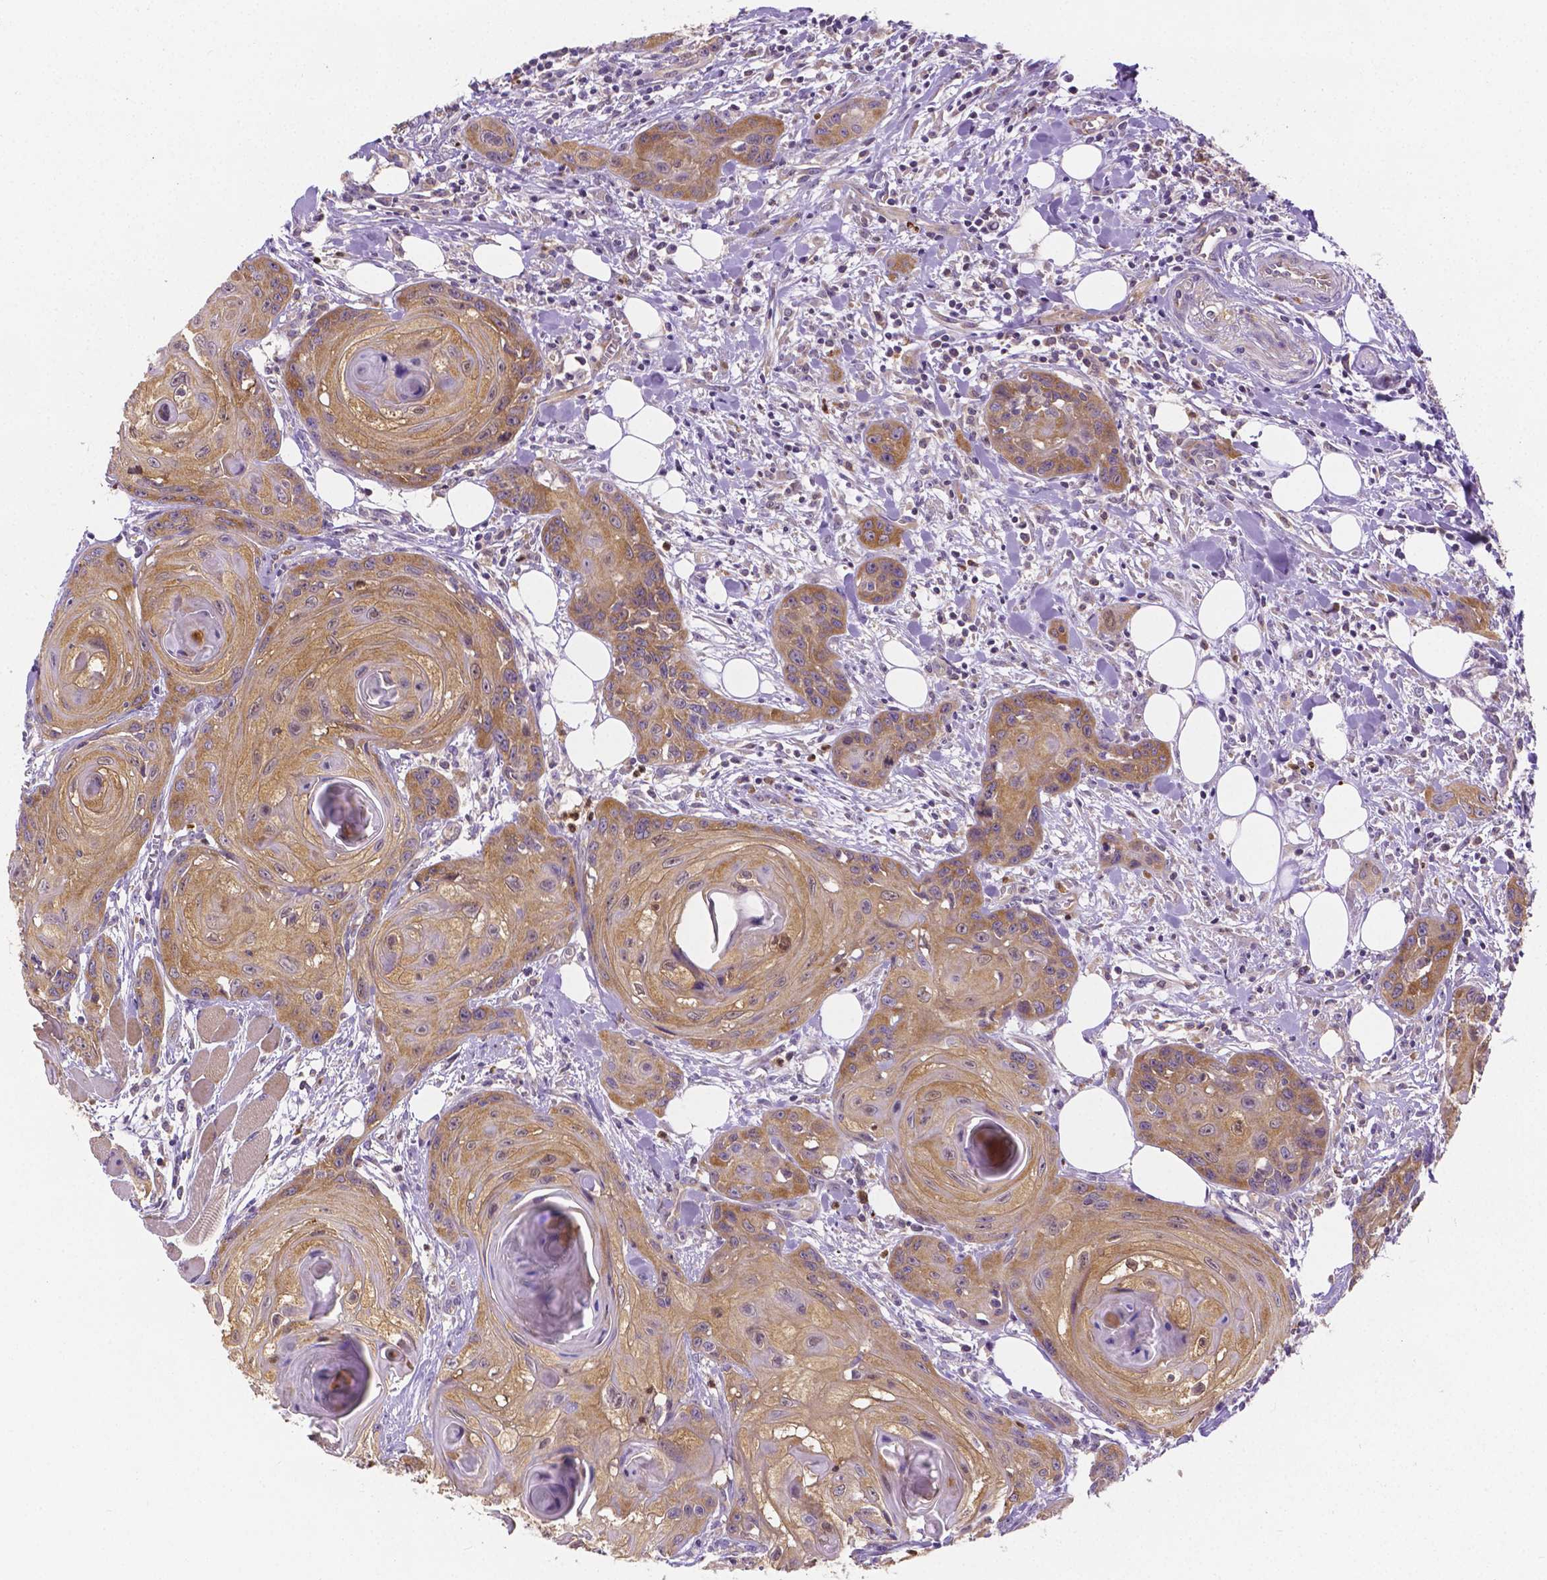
{"staining": {"intensity": "weak", "quantity": ">75%", "location": "cytoplasmic/membranous"}, "tissue": "head and neck cancer", "cell_type": "Tumor cells", "image_type": "cancer", "snomed": [{"axis": "morphology", "description": "Squamous cell carcinoma, NOS"}, {"axis": "topography", "description": "Oral tissue"}, {"axis": "topography", "description": "Head-Neck"}], "caption": "Immunohistochemistry of human head and neck squamous cell carcinoma reveals low levels of weak cytoplasmic/membranous expression in approximately >75% of tumor cells. The protein of interest is stained brown, and the nuclei are stained in blue (DAB IHC with brightfield microscopy, high magnification).", "gene": "ZNRD2", "patient": {"sex": "male", "age": 58}}